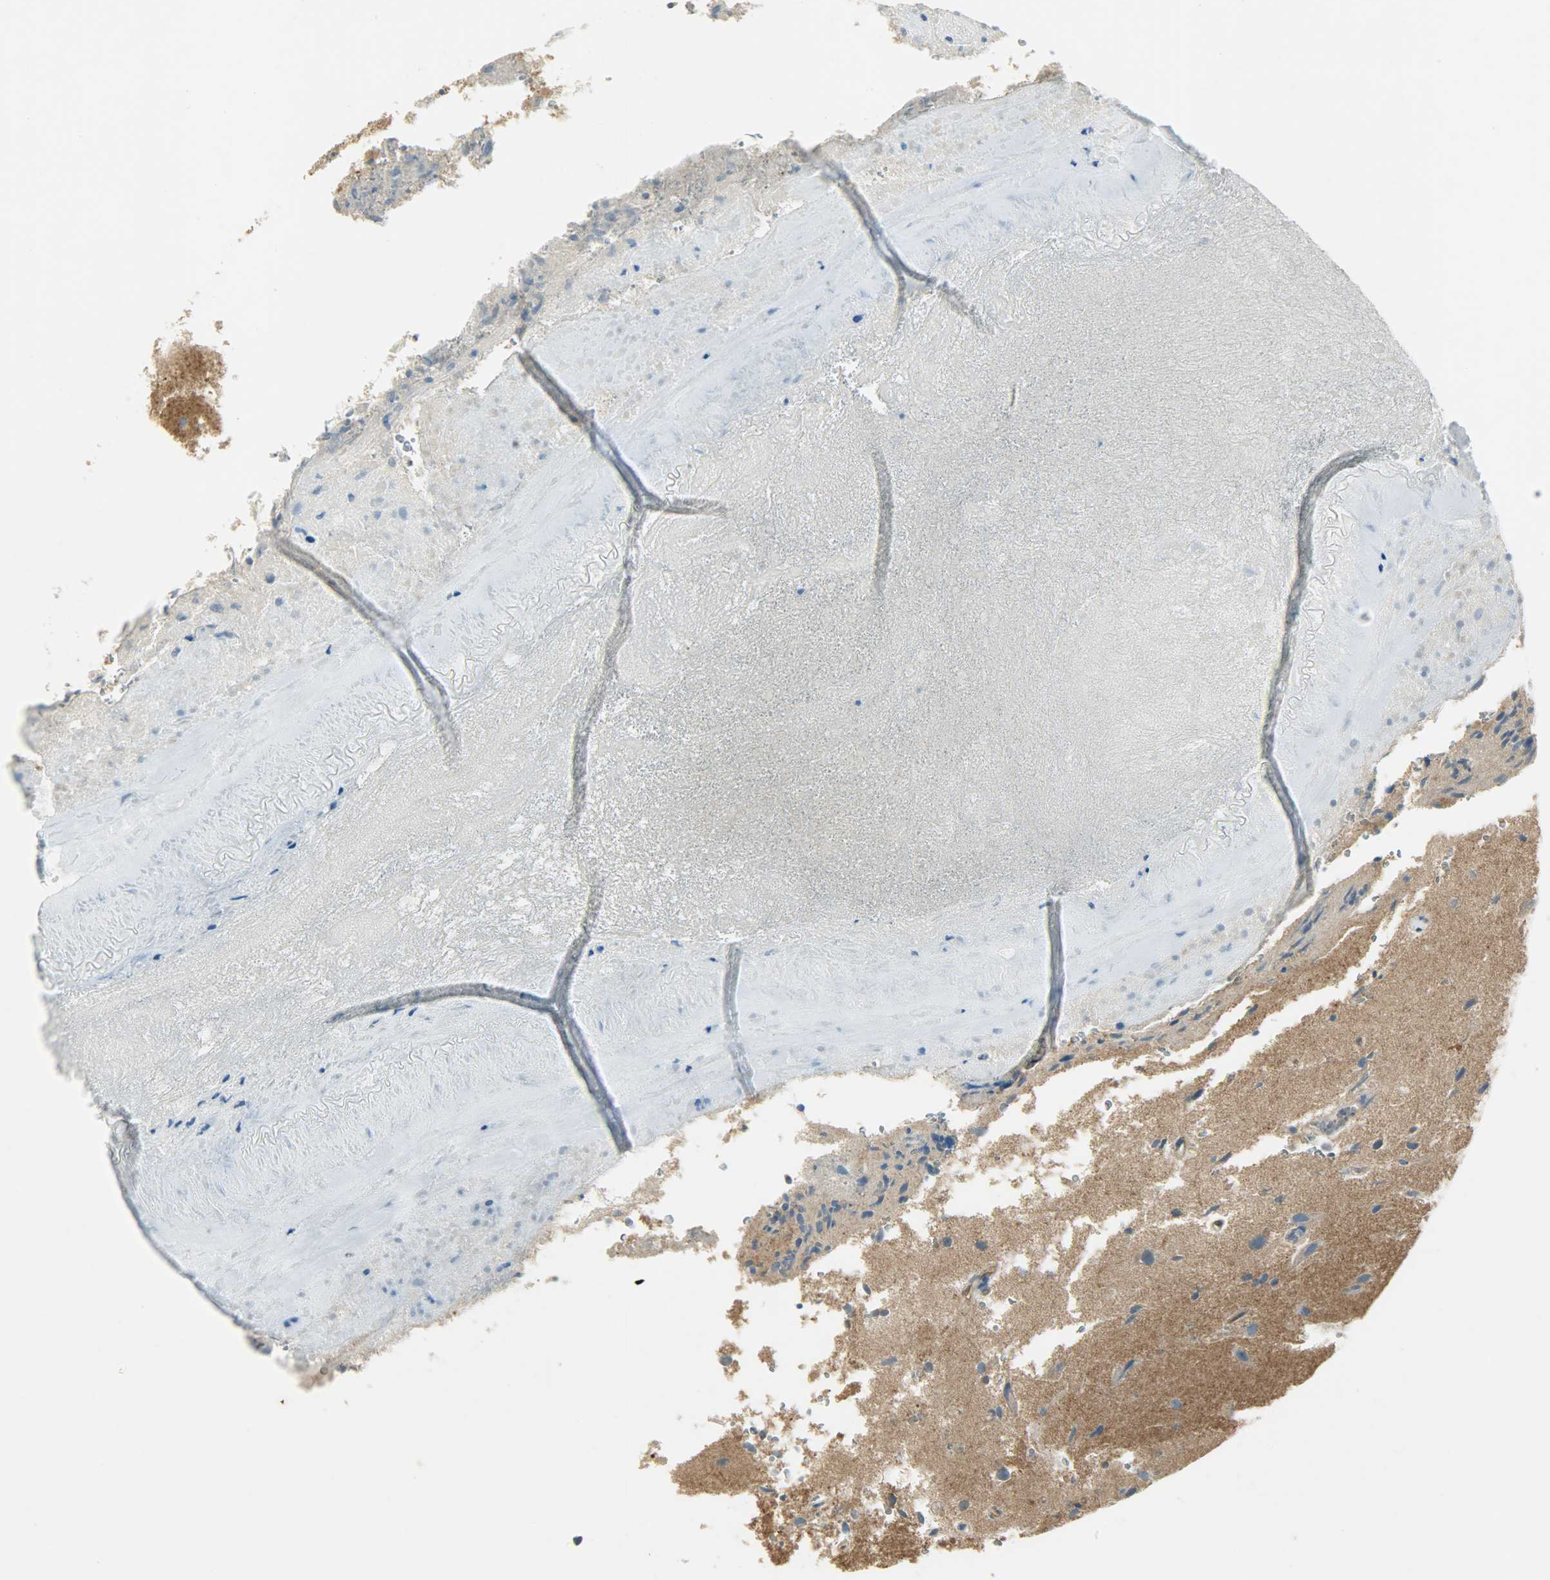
{"staining": {"intensity": "strong", "quantity": ">75%", "location": "cytoplasmic/membranous"}, "tissue": "glioma", "cell_type": "Tumor cells", "image_type": "cancer", "snomed": [{"axis": "morphology", "description": "Normal tissue, NOS"}, {"axis": "morphology", "description": "Glioma, malignant, High grade"}, {"axis": "topography", "description": "Cerebral cortex"}], "caption": "Strong cytoplasmic/membranous protein positivity is present in about >75% of tumor cells in glioma. Immunohistochemistry stains the protein of interest in brown and the nuclei are stained blue.", "gene": "TSC22D2", "patient": {"sex": "male", "age": 75}}